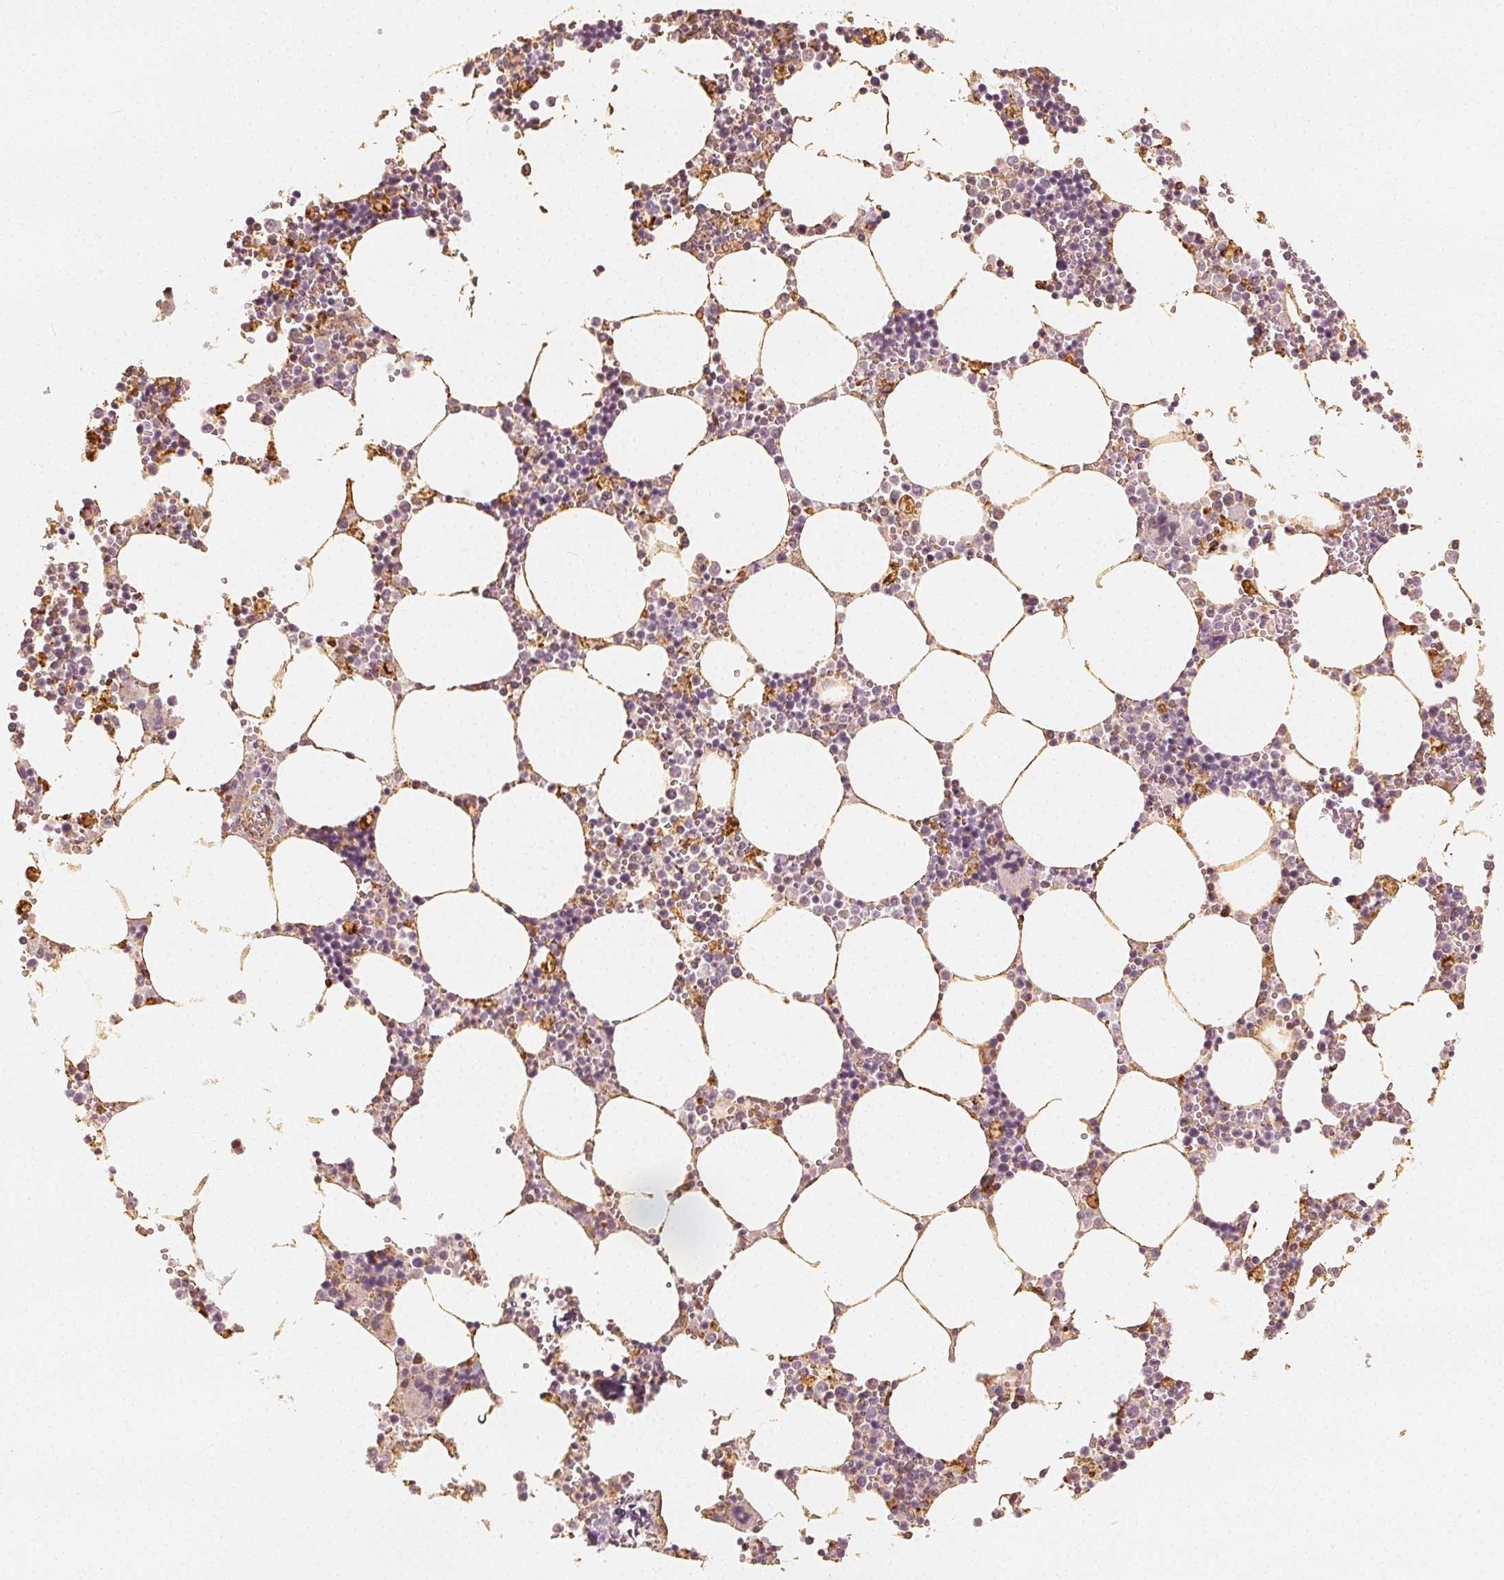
{"staining": {"intensity": "negative", "quantity": "none", "location": "none"}, "tissue": "bone marrow", "cell_type": "Hematopoietic cells", "image_type": "normal", "snomed": [{"axis": "morphology", "description": "Normal tissue, NOS"}, {"axis": "topography", "description": "Bone marrow"}], "caption": "Immunohistochemistry (IHC) image of normal bone marrow: human bone marrow stained with DAB (3,3'-diaminobenzidine) exhibits no significant protein staining in hematopoietic cells. (Stains: DAB (3,3'-diaminobenzidine) IHC with hematoxylin counter stain, Microscopy: brightfield microscopy at high magnification).", "gene": "ARHGAP26", "patient": {"sex": "male", "age": 54}}